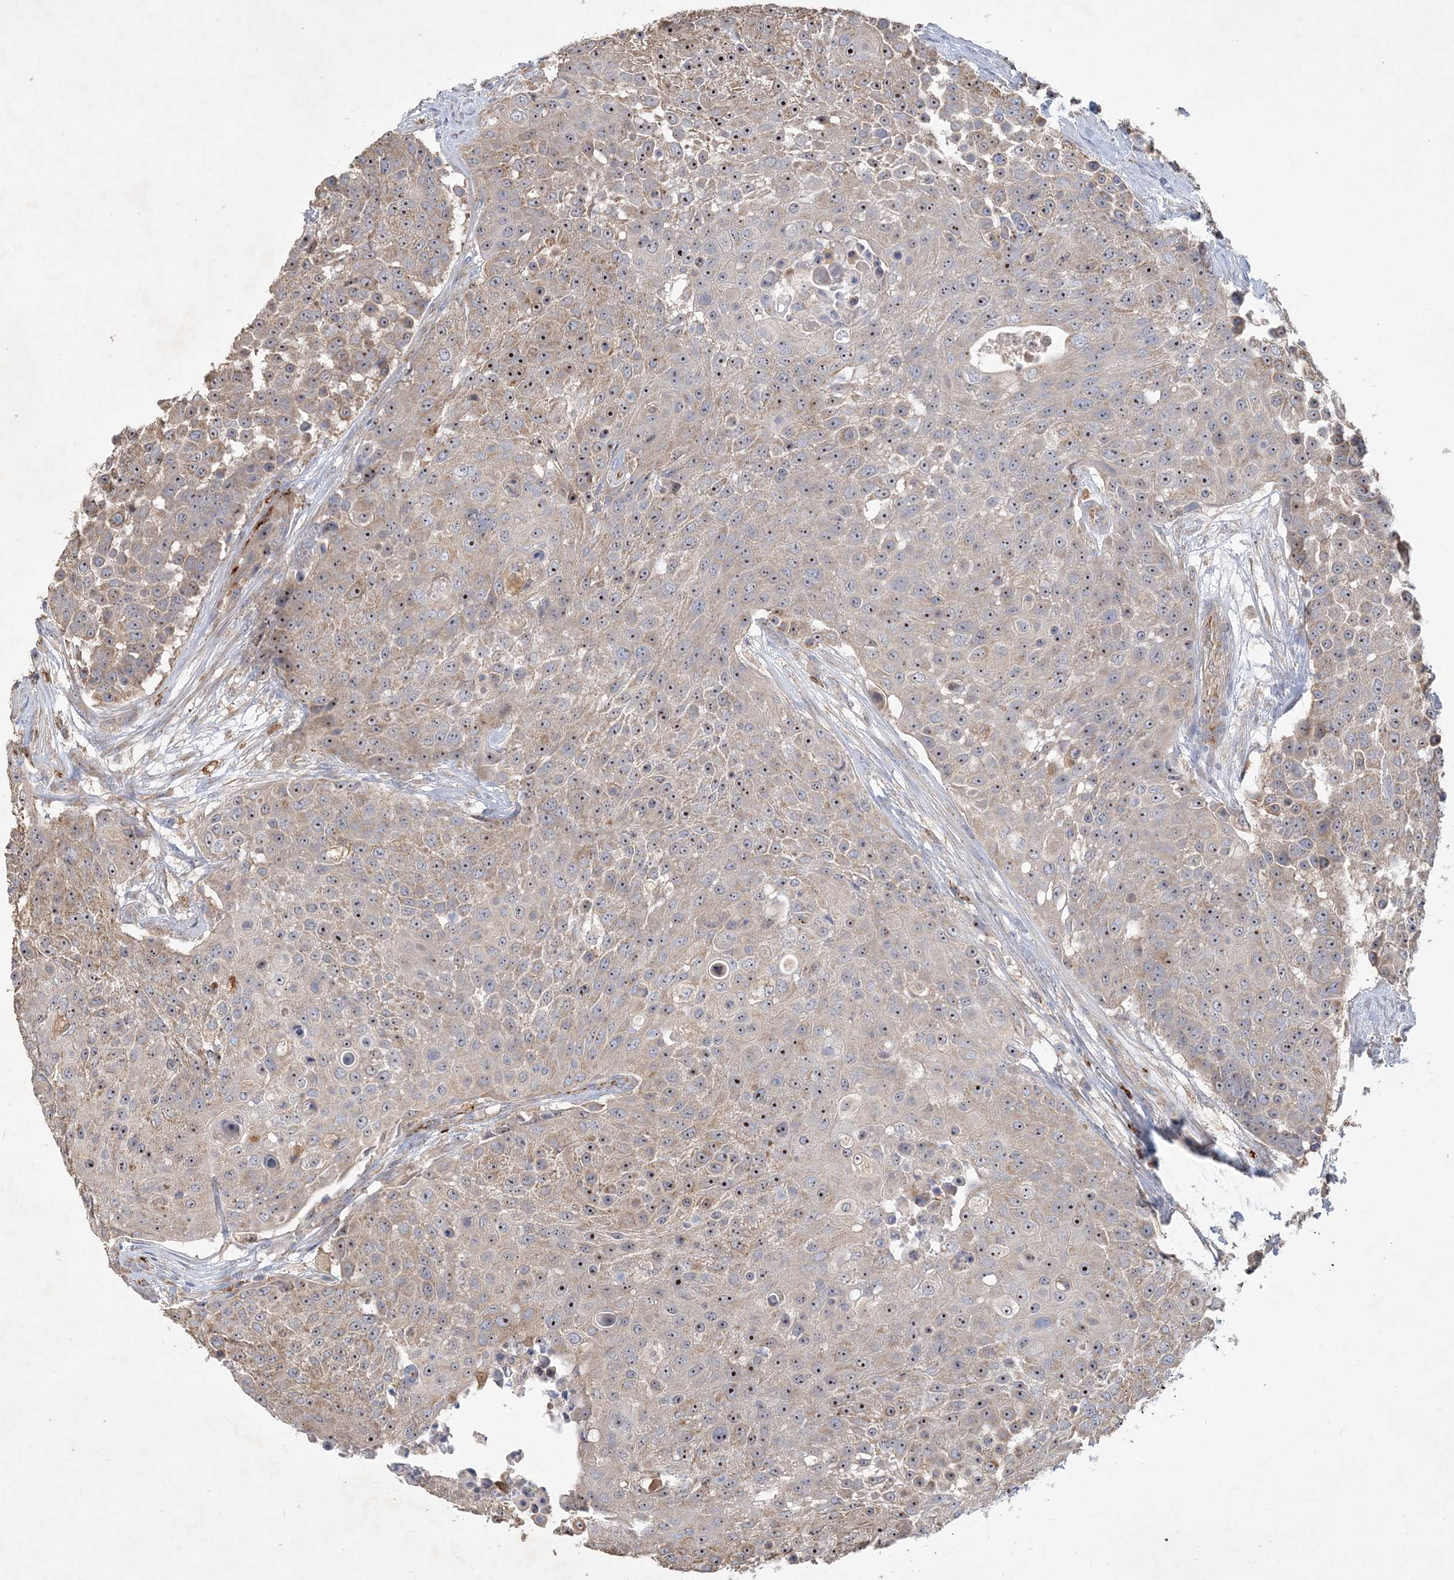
{"staining": {"intensity": "moderate", "quantity": ">75%", "location": "cytoplasmic/membranous,nuclear"}, "tissue": "urothelial cancer", "cell_type": "Tumor cells", "image_type": "cancer", "snomed": [{"axis": "morphology", "description": "Urothelial carcinoma, High grade"}, {"axis": "topography", "description": "Urinary bladder"}], "caption": "Moderate cytoplasmic/membranous and nuclear staining is present in approximately >75% of tumor cells in urothelial cancer.", "gene": "FEZ2", "patient": {"sex": "female", "age": 63}}